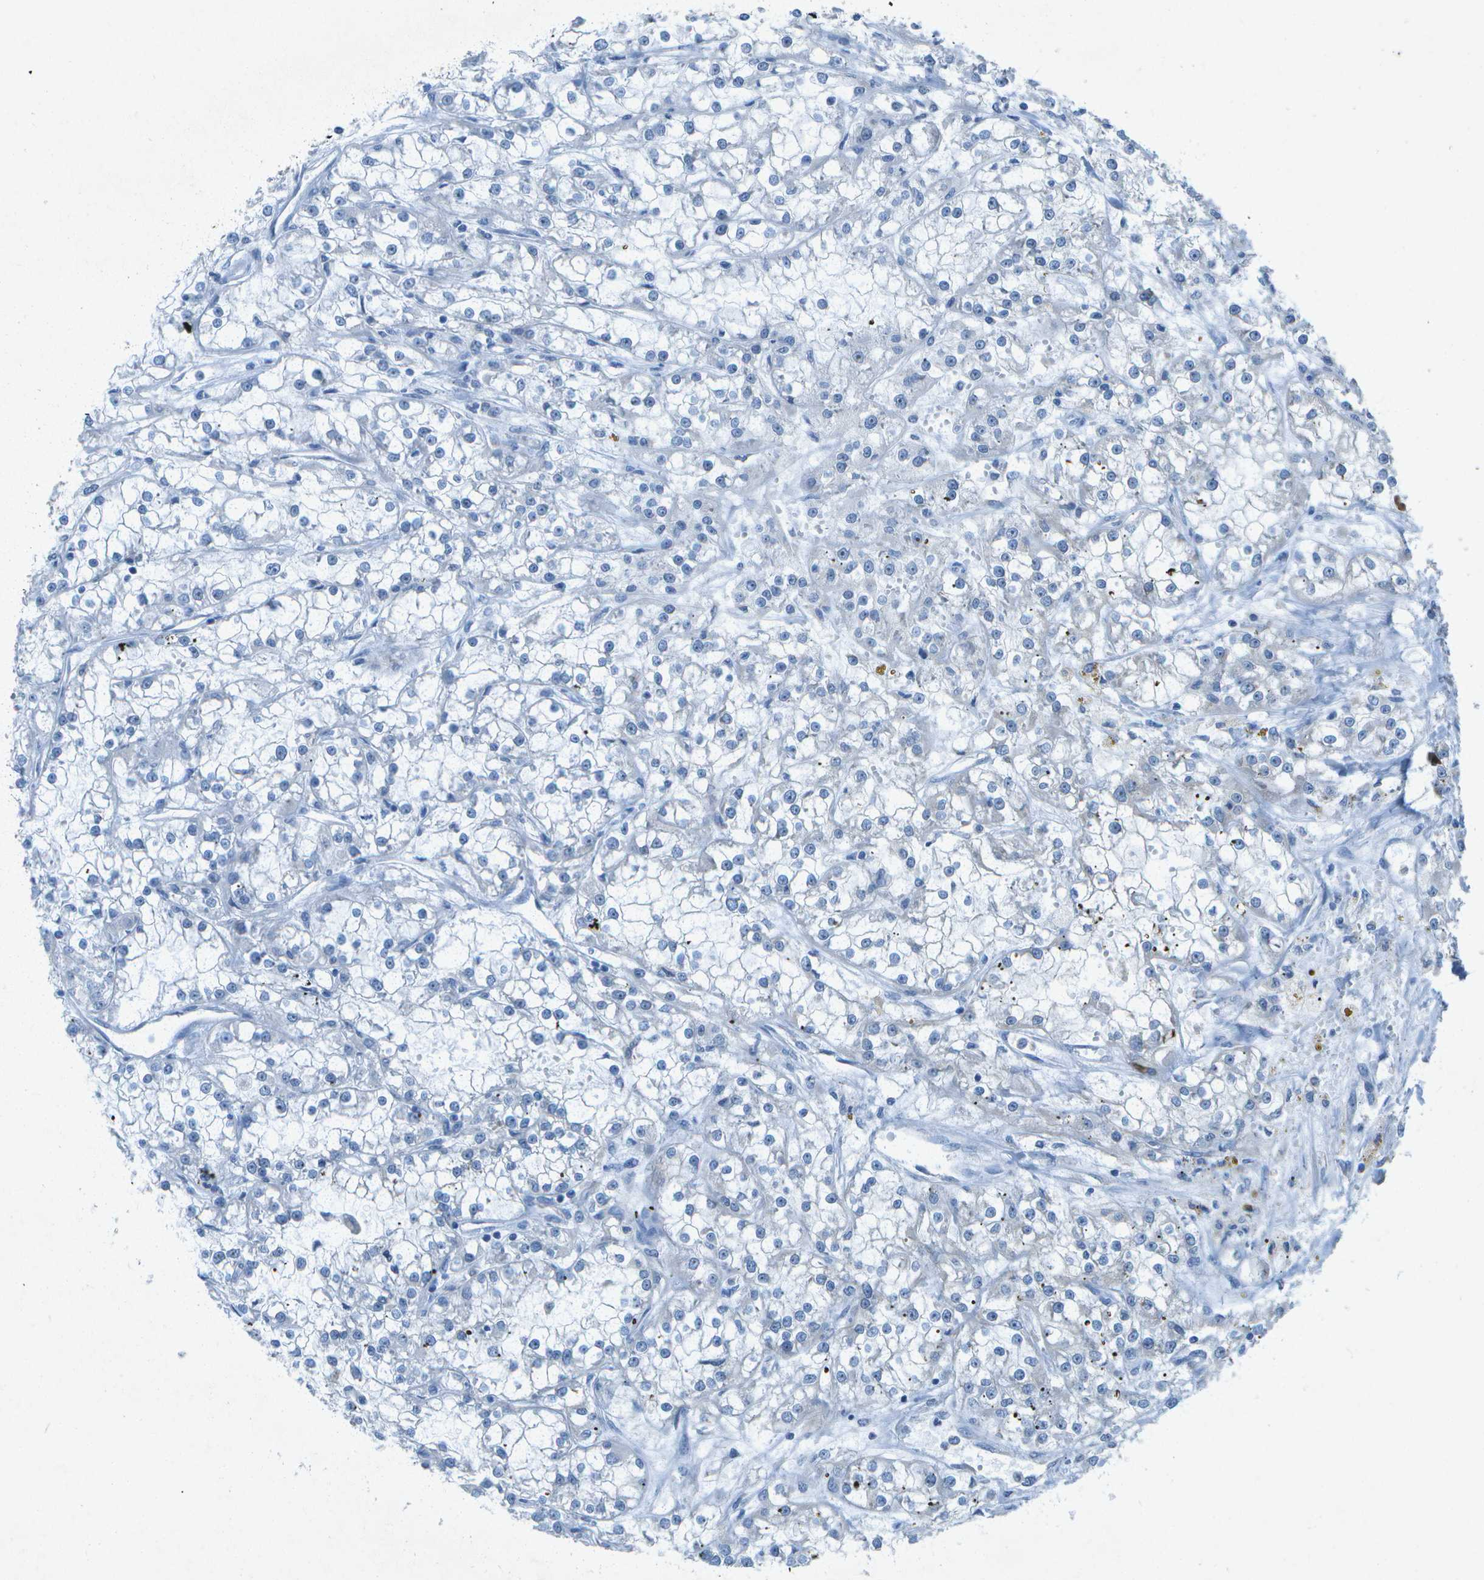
{"staining": {"intensity": "negative", "quantity": "none", "location": "none"}, "tissue": "renal cancer", "cell_type": "Tumor cells", "image_type": "cancer", "snomed": [{"axis": "morphology", "description": "Adenocarcinoma, NOS"}, {"axis": "topography", "description": "Kidney"}], "caption": "This is a image of immunohistochemistry staining of renal adenocarcinoma, which shows no positivity in tumor cells.", "gene": "WNK2", "patient": {"sex": "female", "age": 52}}